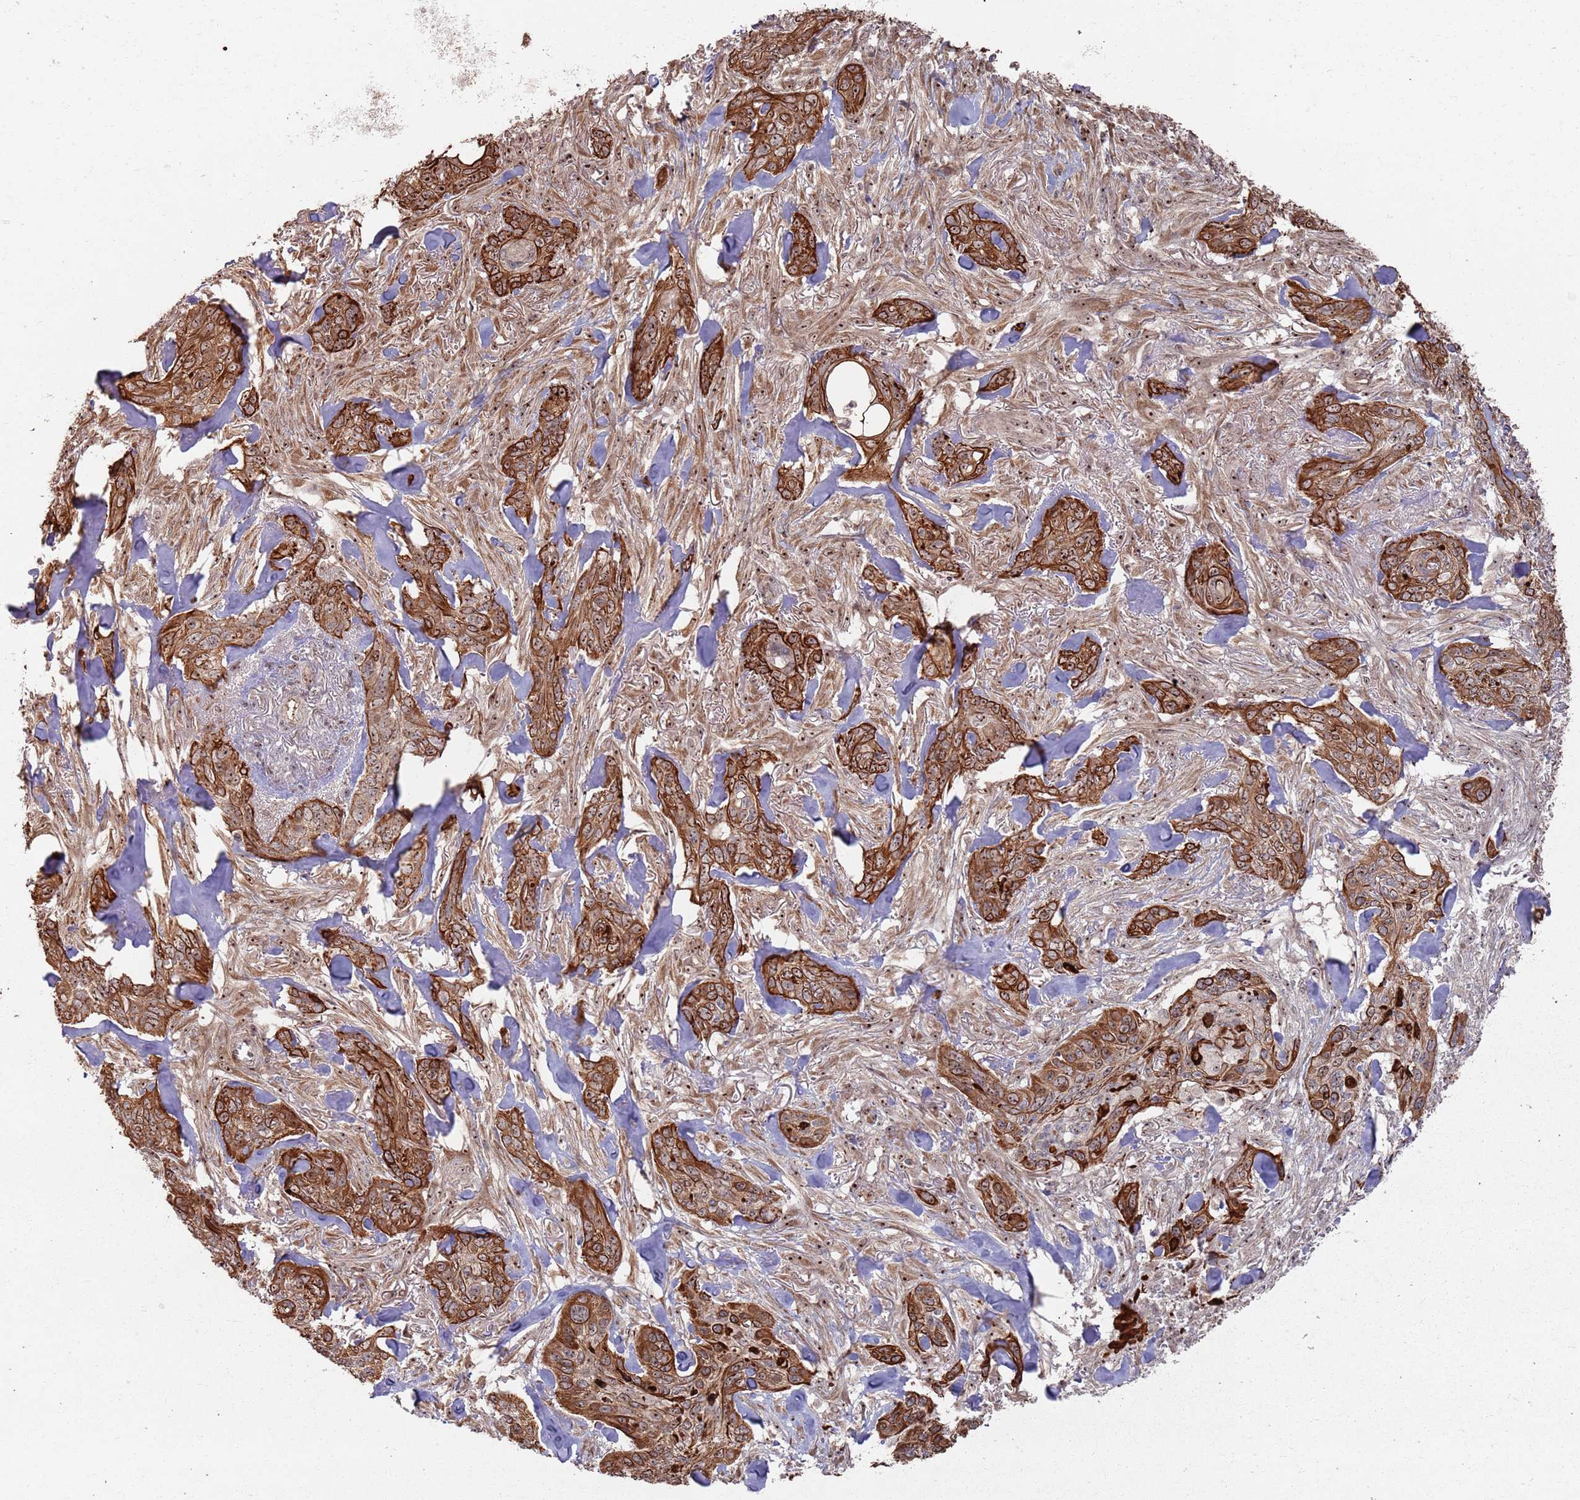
{"staining": {"intensity": "strong", "quantity": ">75%", "location": "cytoplasmic/membranous,nuclear"}, "tissue": "skin cancer", "cell_type": "Tumor cells", "image_type": "cancer", "snomed": [{"axis": "morphology", "description": "Basal cell carcinoma"}, {"axis": "topography", "description": "Skin"}], "caption": "This photomicrograph demonstrates basal cell carcinoma (skin) stained with IHC to label a protein in brown. The cytoplasmic/membranous and nuclear of tumor cells show strong positivity for the protein. Nuclei are counter-stained blue.", "gene": "UTP11", "patient": {"sex": "male", "age": 86}}